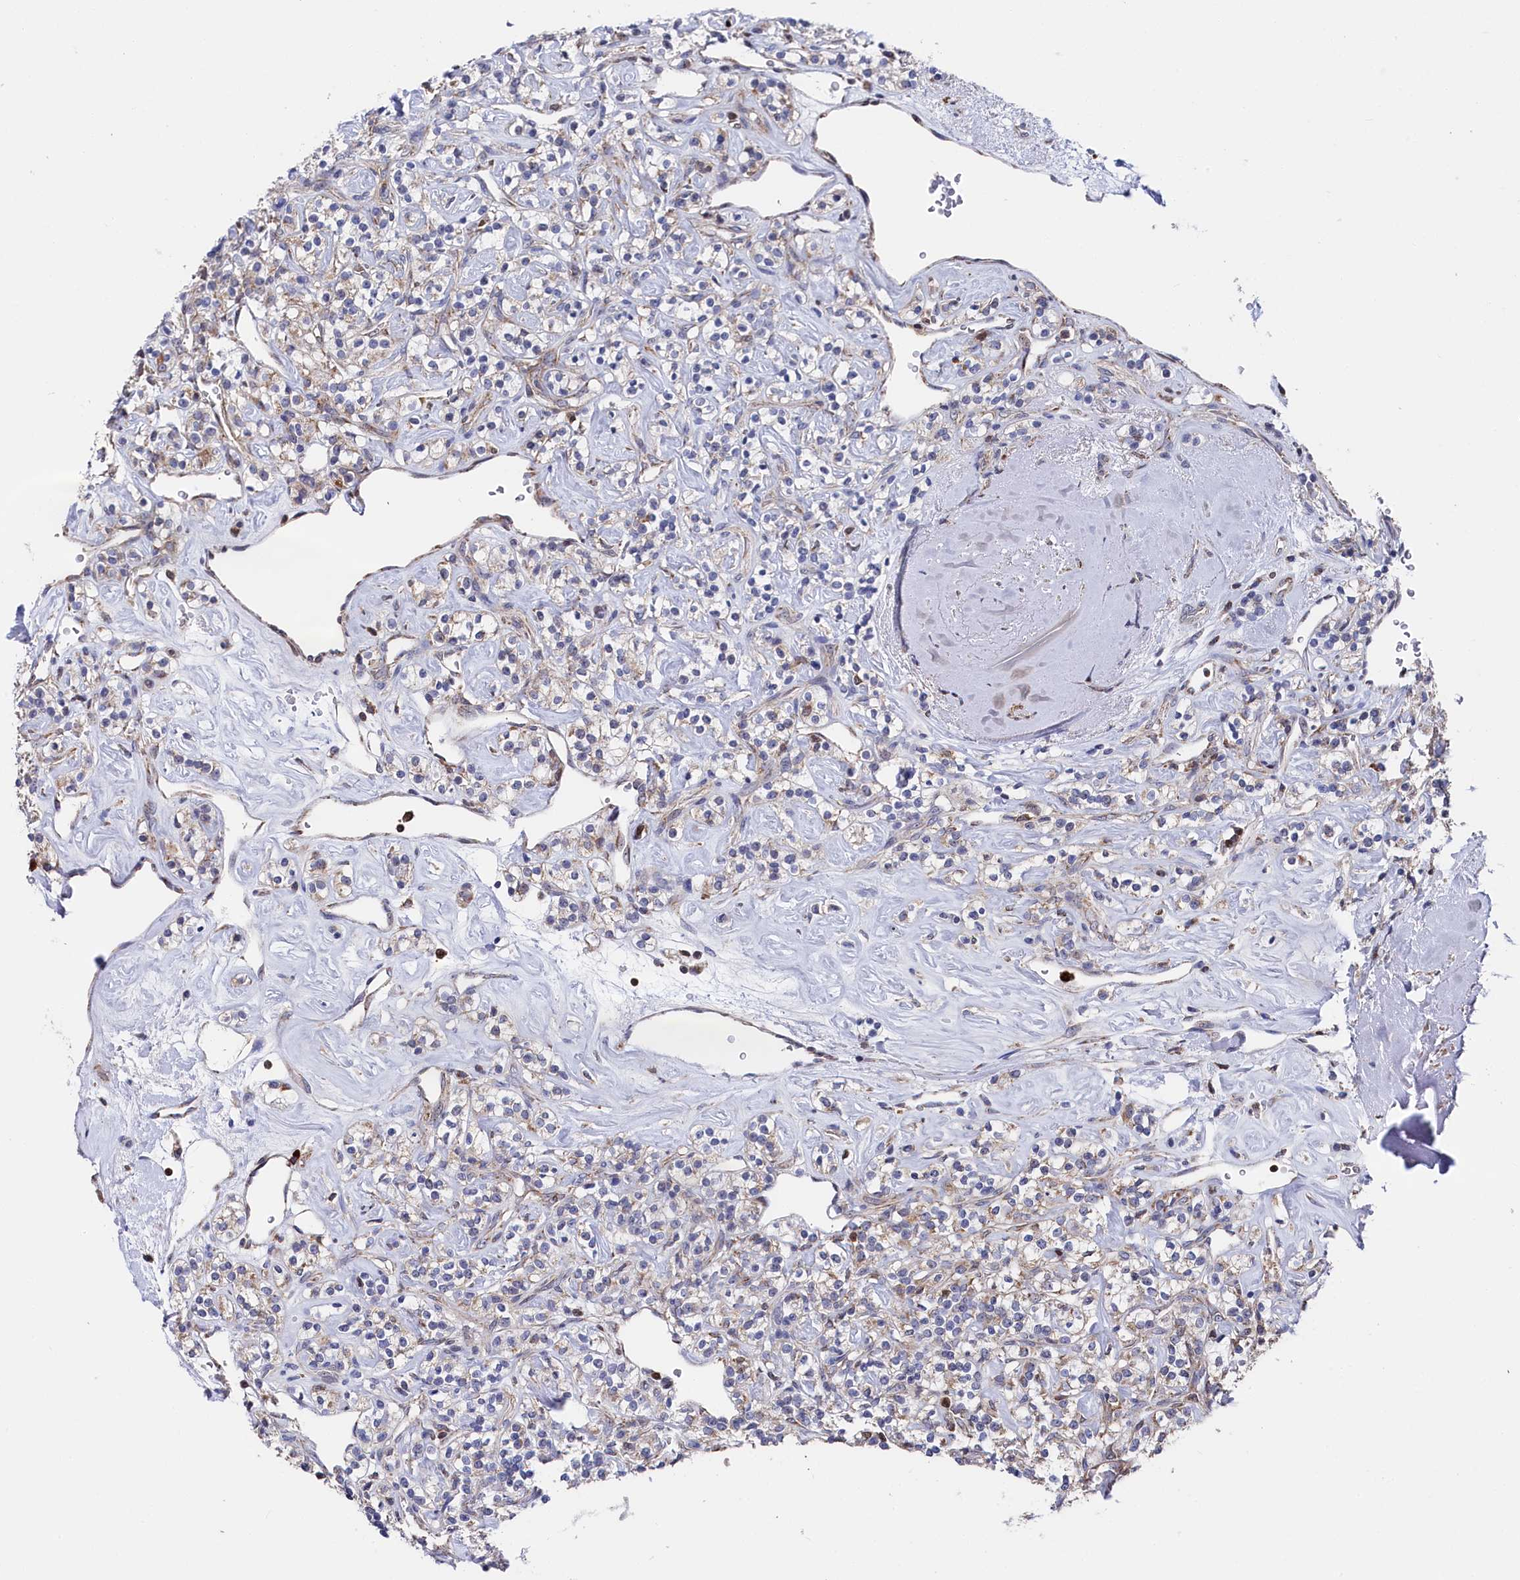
{"staining": {"intensity": "weak", "quantity": "<25%", "location": "cytoplasmic/membranous"}, "tissue": "renal cancer", "cell_type": "Tumor cells", "image_type": "cancer", "snomed": [{"axis": "morphology", "description": "Adenocarcinoma, NOS"}, {"axis": "topography", "description": "Kidney"}], "caption": "The image exhibits no staining of tumor cells in renal cancer.", "gene": "CHCHD1", "patient": {"sex": "male", "age": 77}}